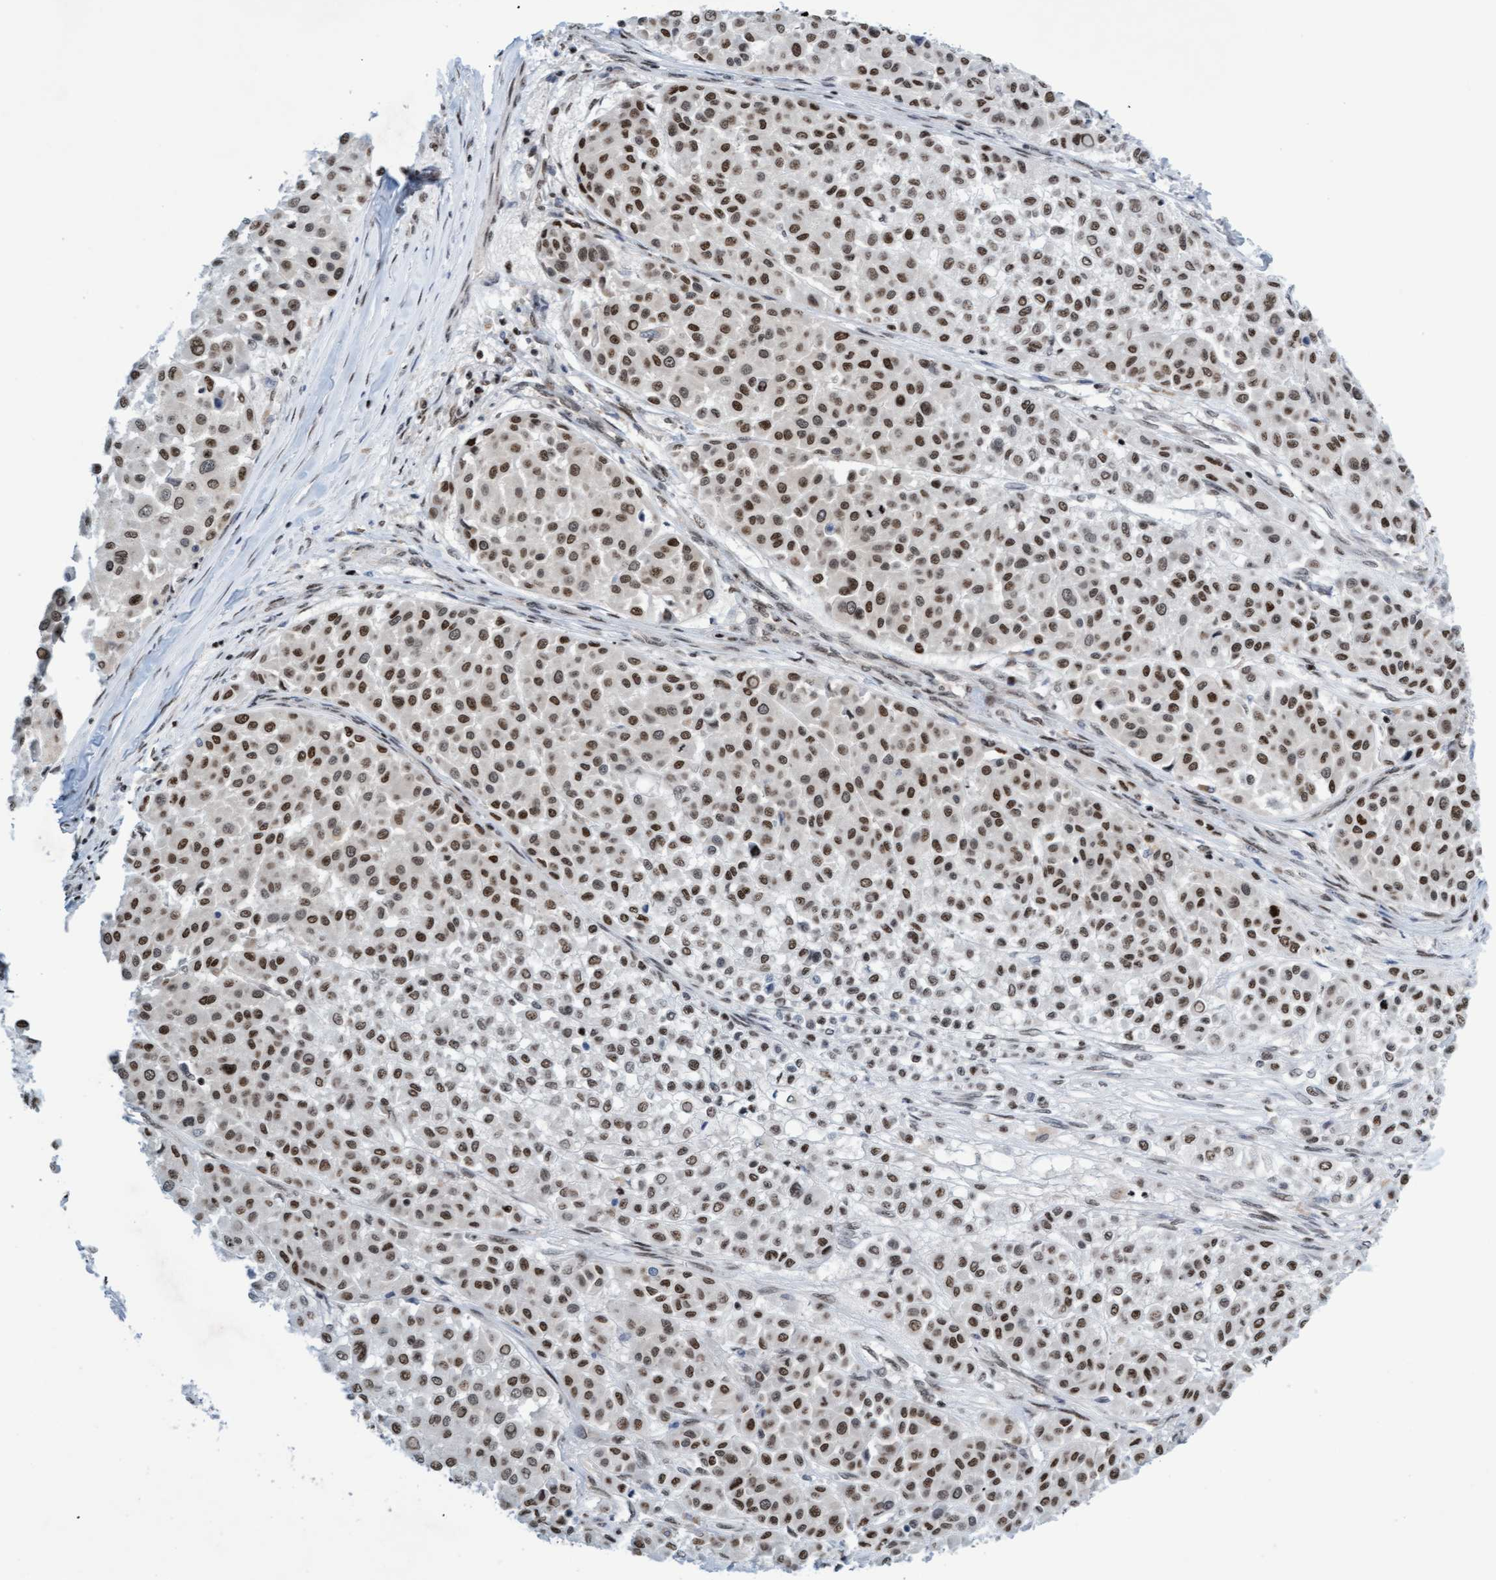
{"staining": {"intensity": "moderate", "quantity": ">75%", "location": "nuclear"}, "tissue": "melanoma", "cell_type": "Tumor cells", "image_type": "cancer", "snomed": [{"axis": "morphology", "description": "Malignant melanoma, Metastatic site"}, {"axis": "topography", "description": "Soft tissue"}], "caption": "Tumor cells reveal moderate nuclear staining in approximately >75% of cells in malignant melanoma (metastatic site).", "gene": "GLRX2", "patient": {"sex": "male", "age": 41}}